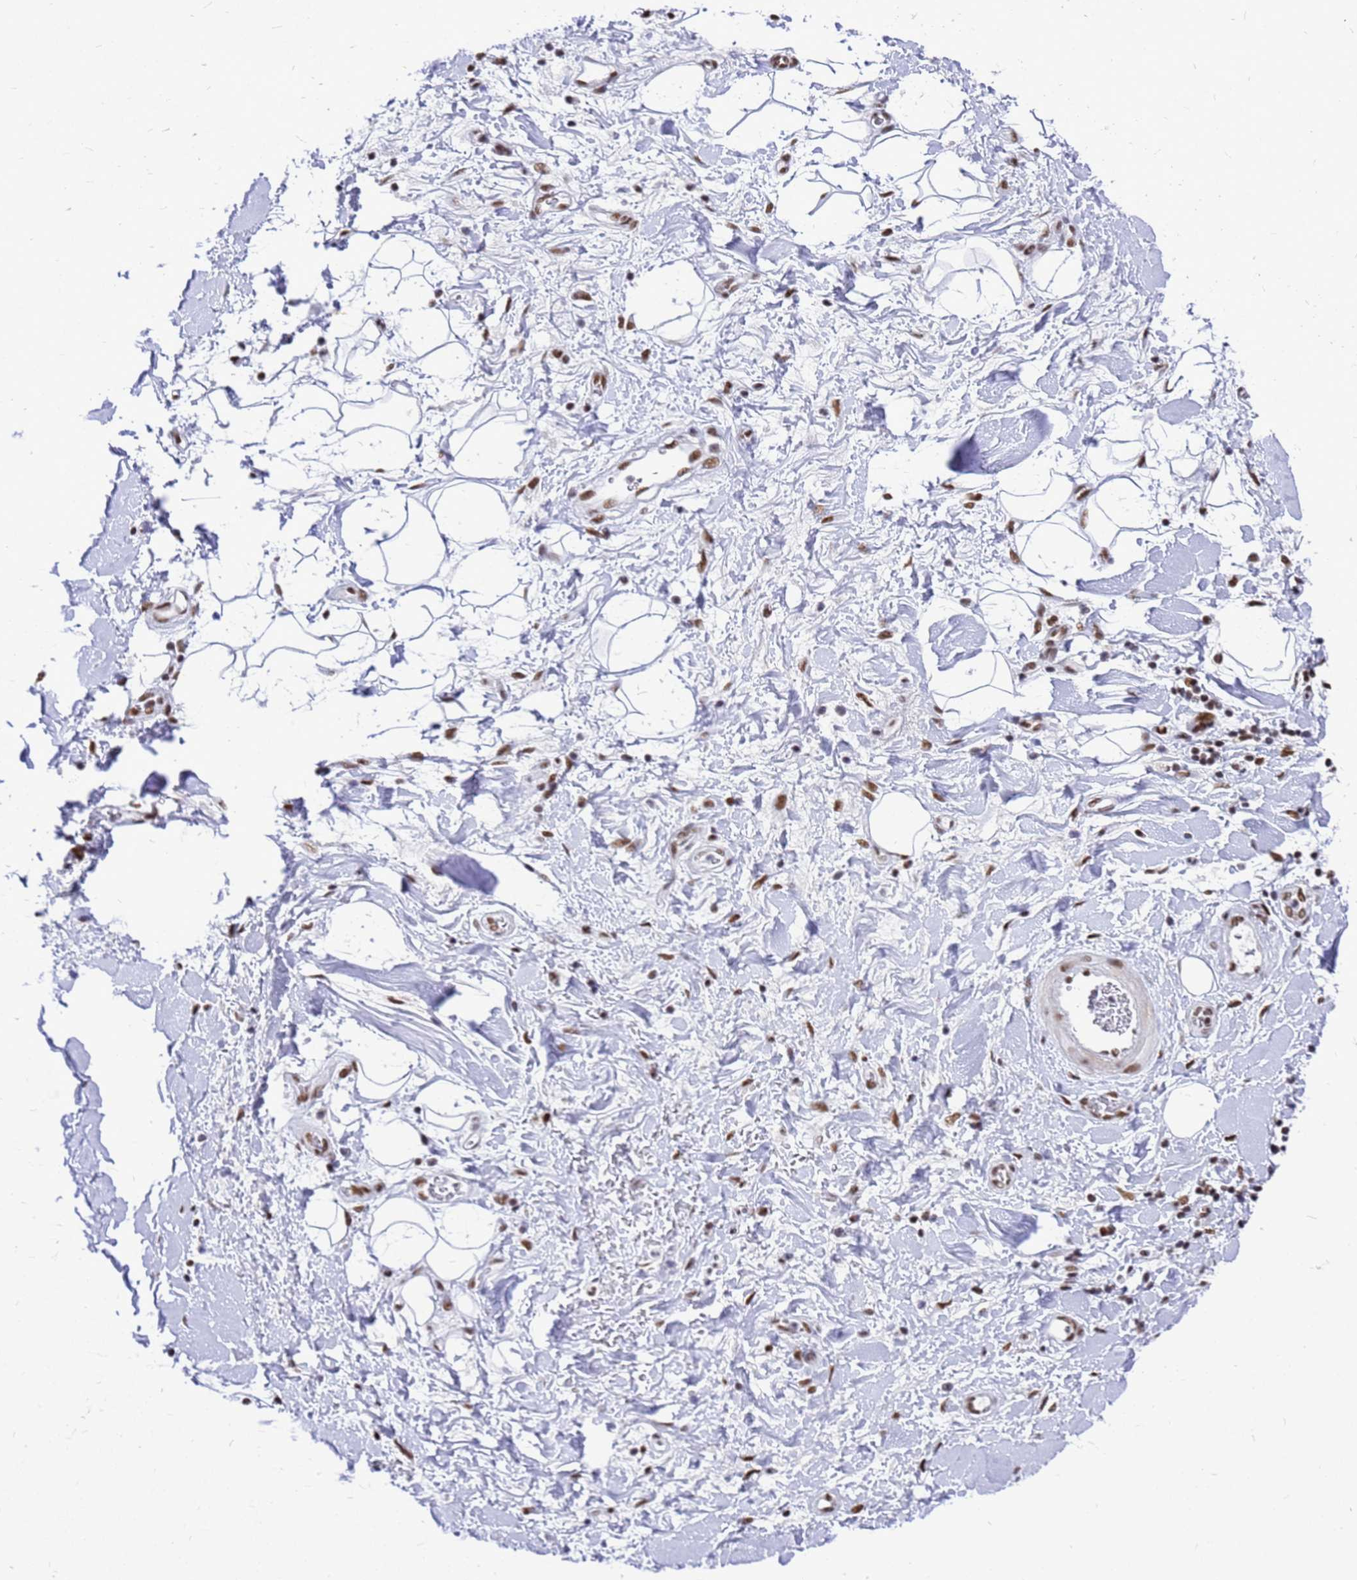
{"staining": {"intensity": "moderate", "quantity": ">75%", "location": "nuclear"}, "tissue": "adipose tissue", "cell_type": "Adipocytes", "image_type": "normal", "snomed": [{"axis": "morphology", "description": "Normal tissue, NOS"}, {"axis": "morphology", "description": "Adenocarcinoma, NOS"}, {"axis": "topography", "description": "Pancreas"}, {"axis": "topography", "description": "Peripheral nerve tissue"}], "caption": "A photomicrograph of human adipose tissue stained for a protein reveals moderate nuclear brown staining in adipocytes. The staining is performed using DAB (3,3'-diaminobenzidine) brown chromogen to label protein expression. The nuclei are counter-stained blue using hematoxylin.", "gene": "SART3", "patient": {"sex": "male", "age": 59}}